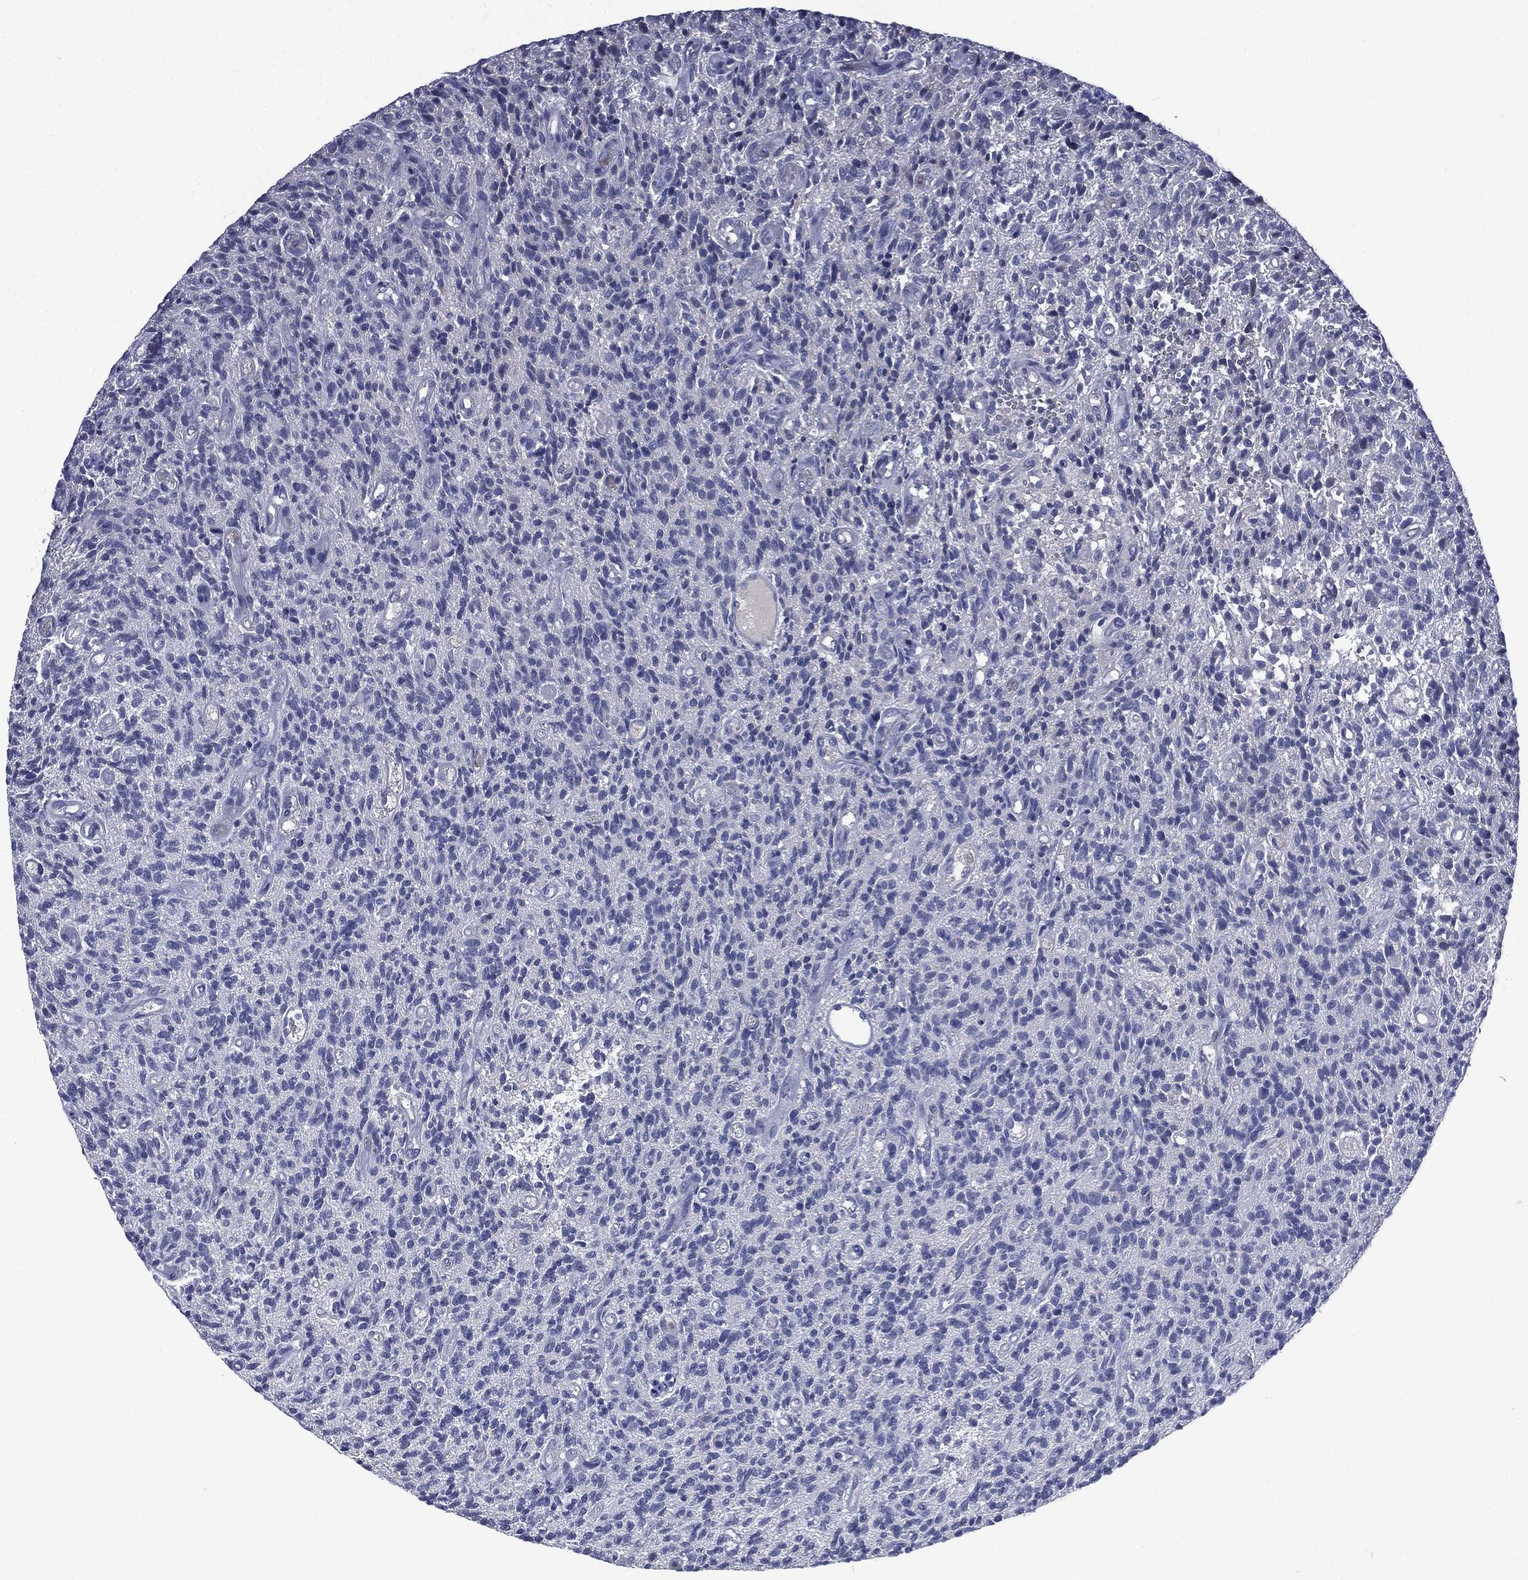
{"staining": {"intensity": "negative", "quantity": "none", "location": "none"}, "tissue": "glioma", "cell_type": "Tumor cells", "image_type": "cancer", "snomed": [{"axis": "morphology", "description": "Glioma, malignant, High grade"}, {"axis": "topography", "description": "Brain"}], "caption": "Immunohistochemistry histopathology image of neoplastic tissue: glioma stained with DAB (3,3'-diaminobenzidine) exhibits no significant protein positivity in tumor cells.", "gene": "CA12", "patient": {"sex": "male", "age": 64}}